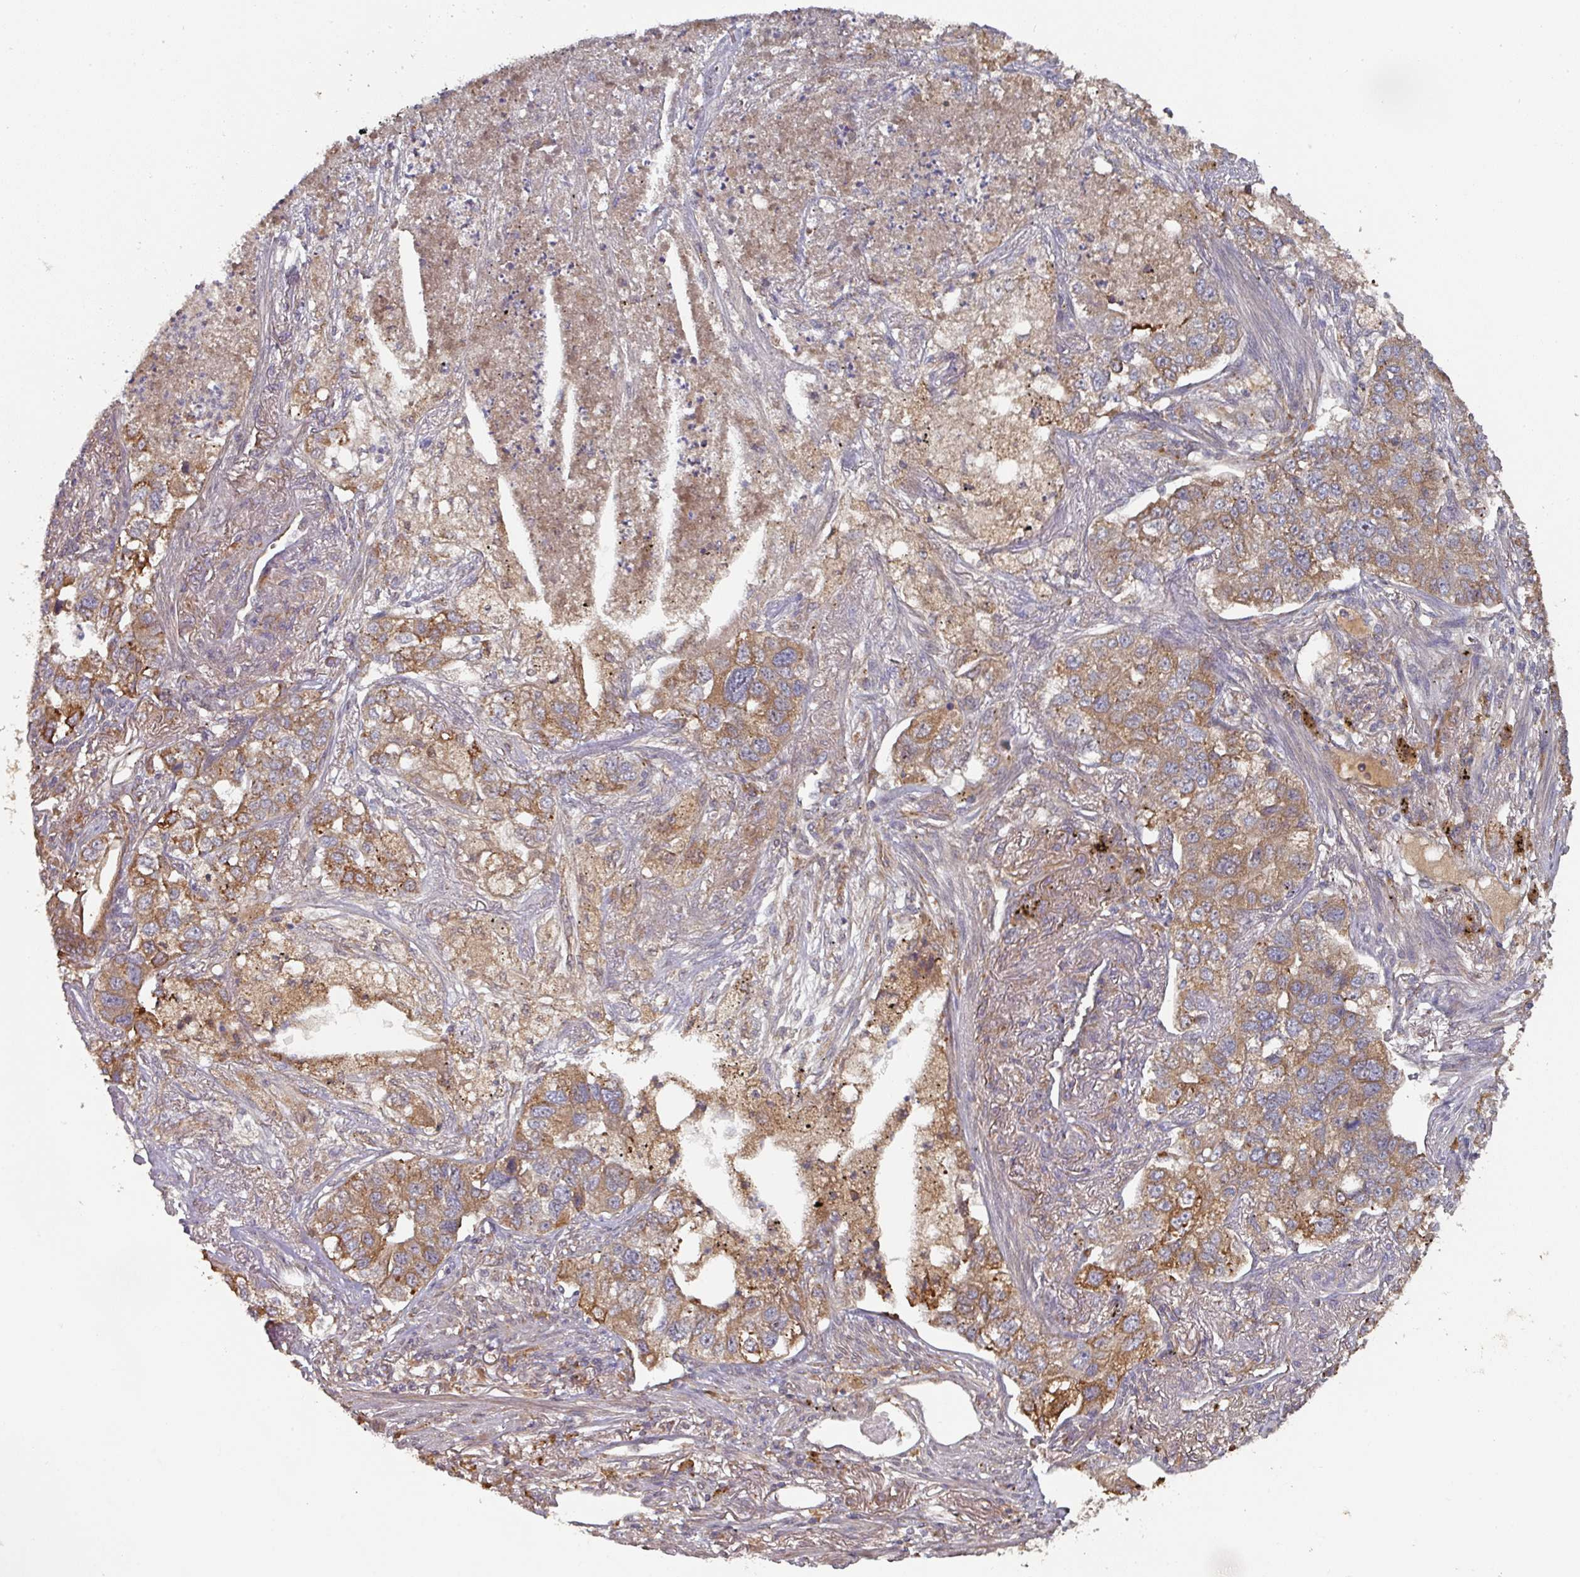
{"staining": {"intensity": "moderate", "quantity": ">75%", "location": "cytoplasmic/membranous"}, "tissue": "lung cancer", "cell_type": "Tumor cells", "image_type": "cancer", "snomed": [{"axis": "morphology", "description": "Adenocarcinoma, NOS"}, {"axis": "topography", "description": "Lung"}], "caption": "DAB immunohistochemical staining of adenocarcinoma (lung) exhibits moderate cytoplasmic/membranous protein positivity in approximately >75% of tumor cells.", "gene": "CEP95", "patient": {"sex": "male", "age": 49}}